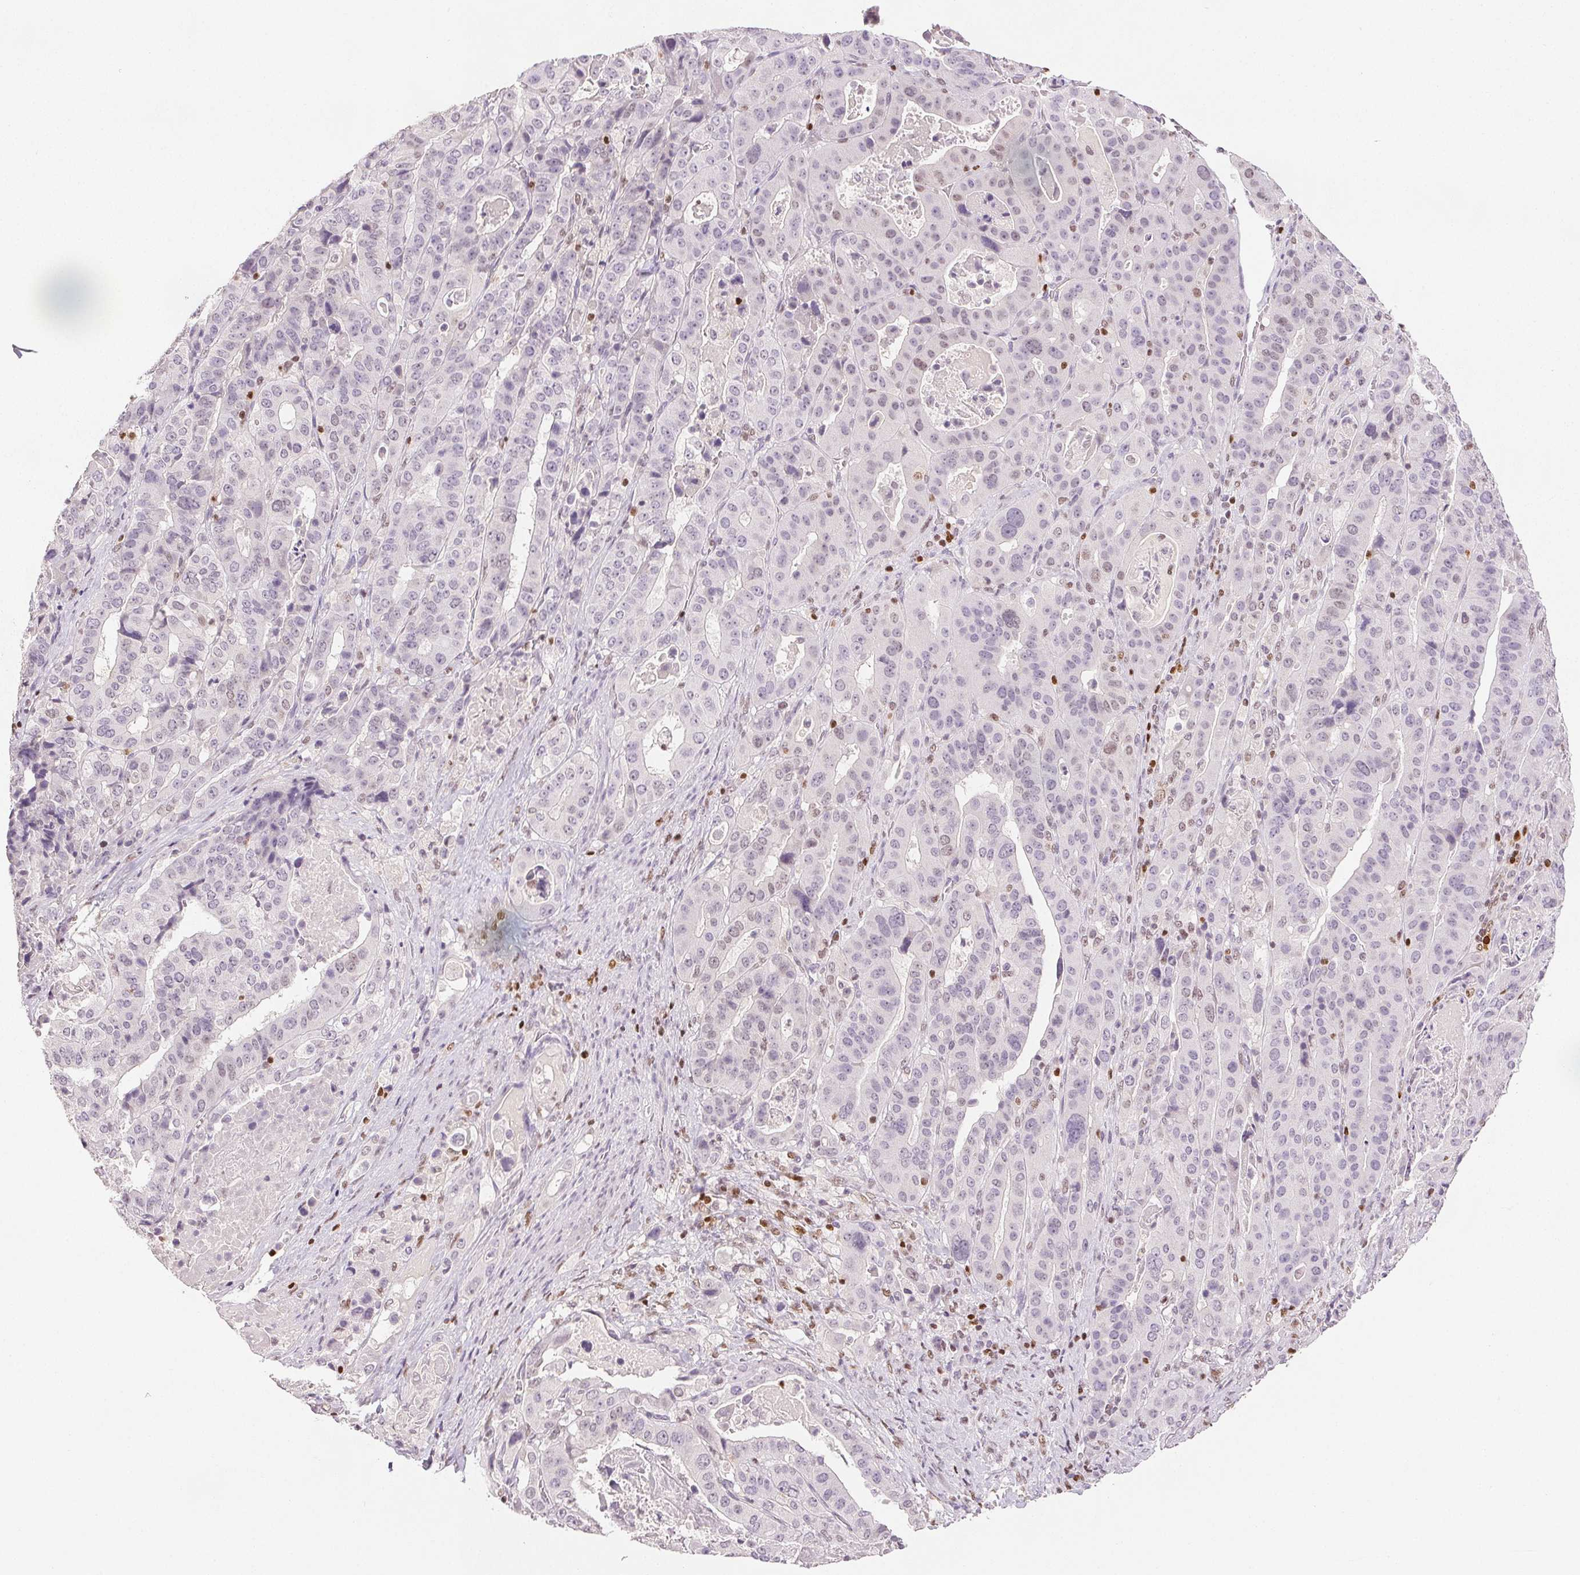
{"staining": {"intensity": "negative", "quantity": "none", "location": "none"}, "tissue": "stomach cancer", "cell_type": "Tumor cells", "image_type": "cancer", "snomed": [{"axis": "morphology", "description": "Adenocarcinoma, NOS"}, {"axis": "topography", "description": "Stomach"}], "caption": "Immunohistochemistry (IHC) histopathology image of adenocarcinoma (stomach) stained for a protein (brown), which demonstrates no staining in tumor cells.", "gene": "RUNX2", "patient": {"sex": "male", "age": 48}}